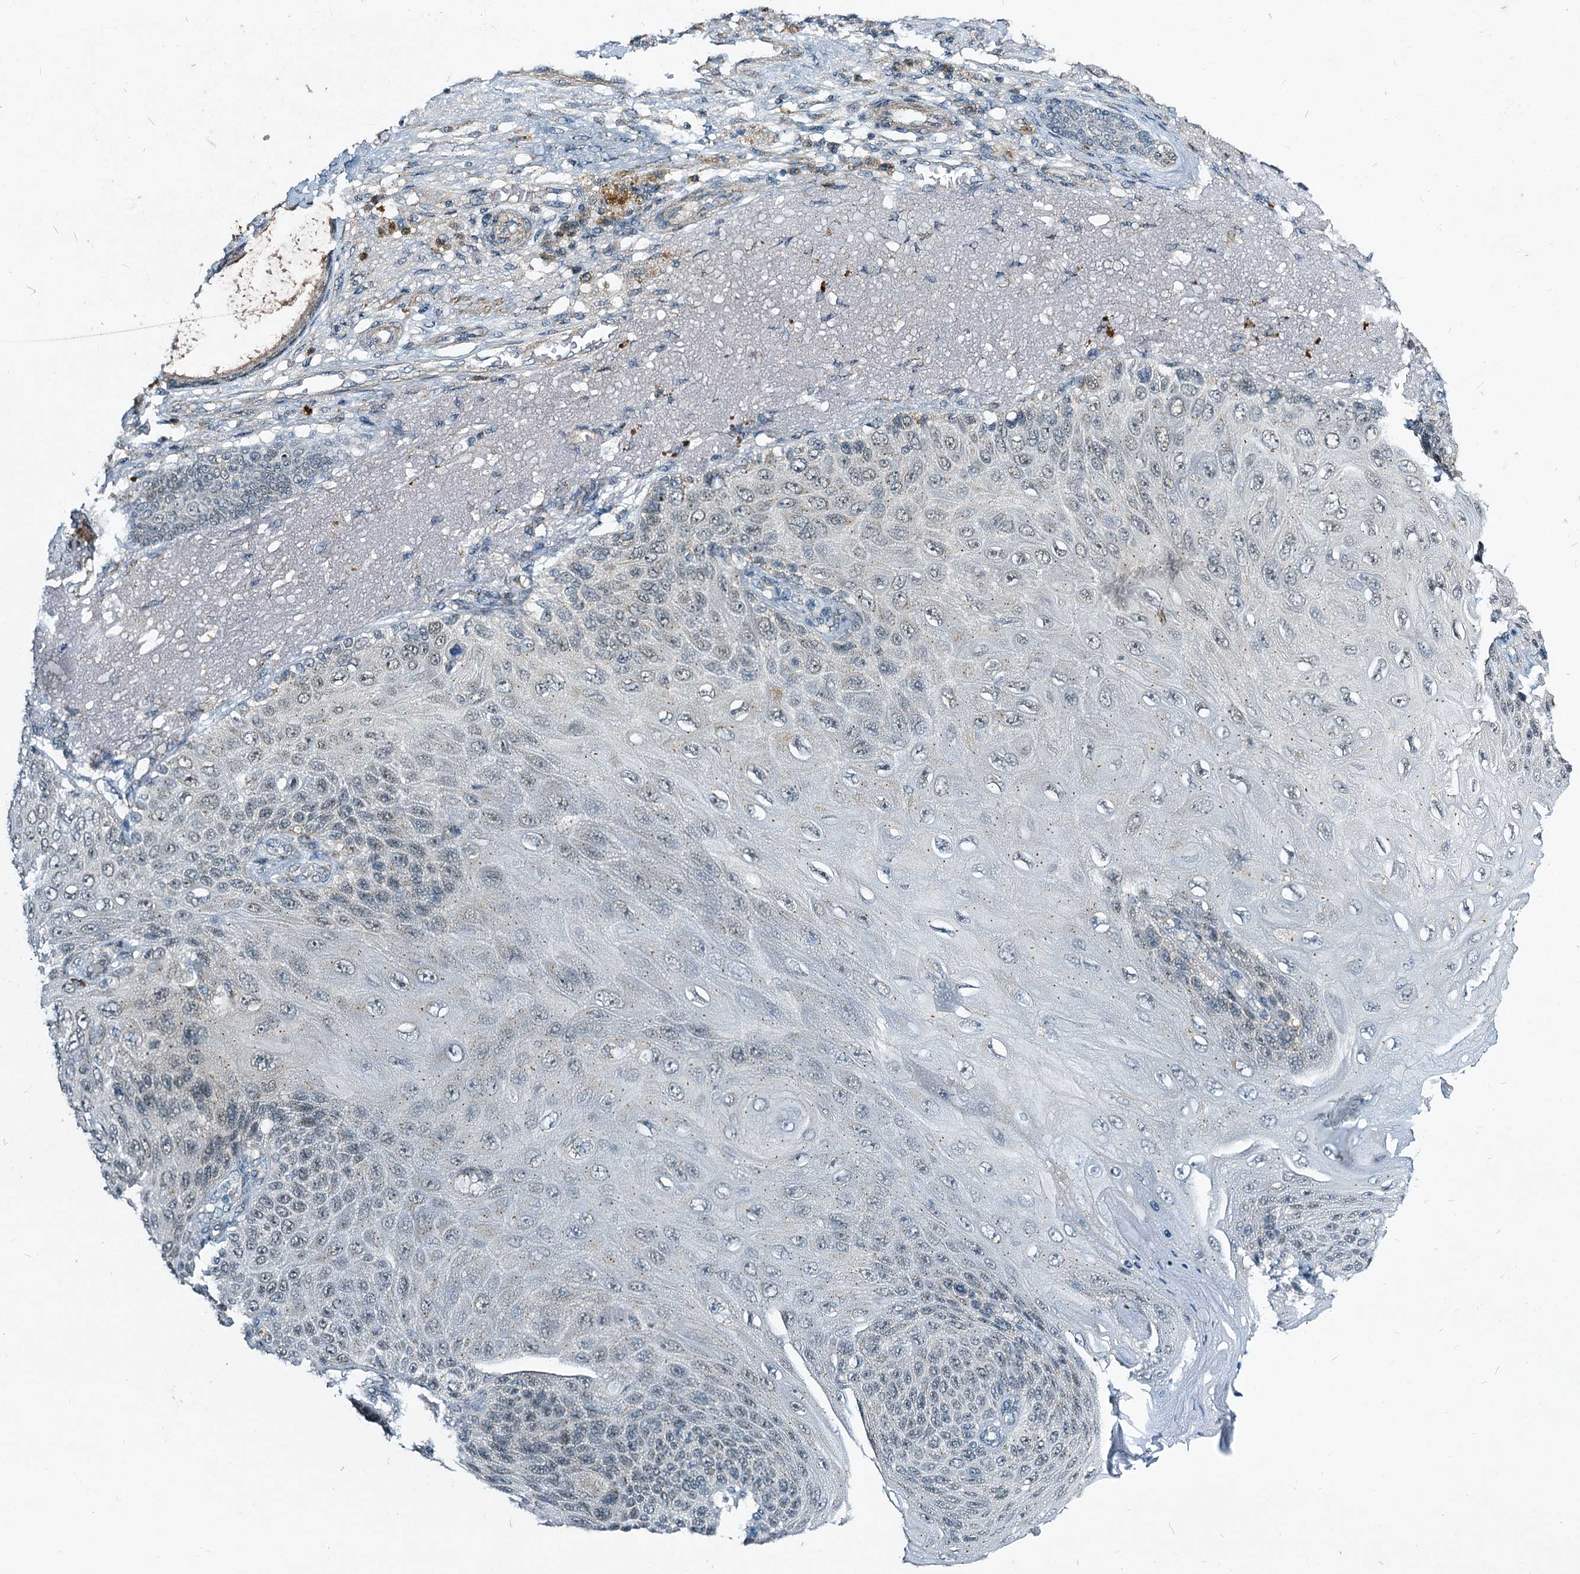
{"staining": {"intensity": "negative", "quantity": "none", "location": "none"}, "tissue": "skin cancer", "cell_type": "Tumor cells", "image_type": "cancer", "snomed": [{"axis": "morphology", "description": "Squamous cell carcinoma, NOS"}, {"axis": "topography", "description": "Skin"}], "caption": "Photomicrograph shows no significant protein positivity in tumor cells of squamous cell carcinoma (skin).", "gene": "STAP1", "patient": {"sex": "female", "age": 88}}